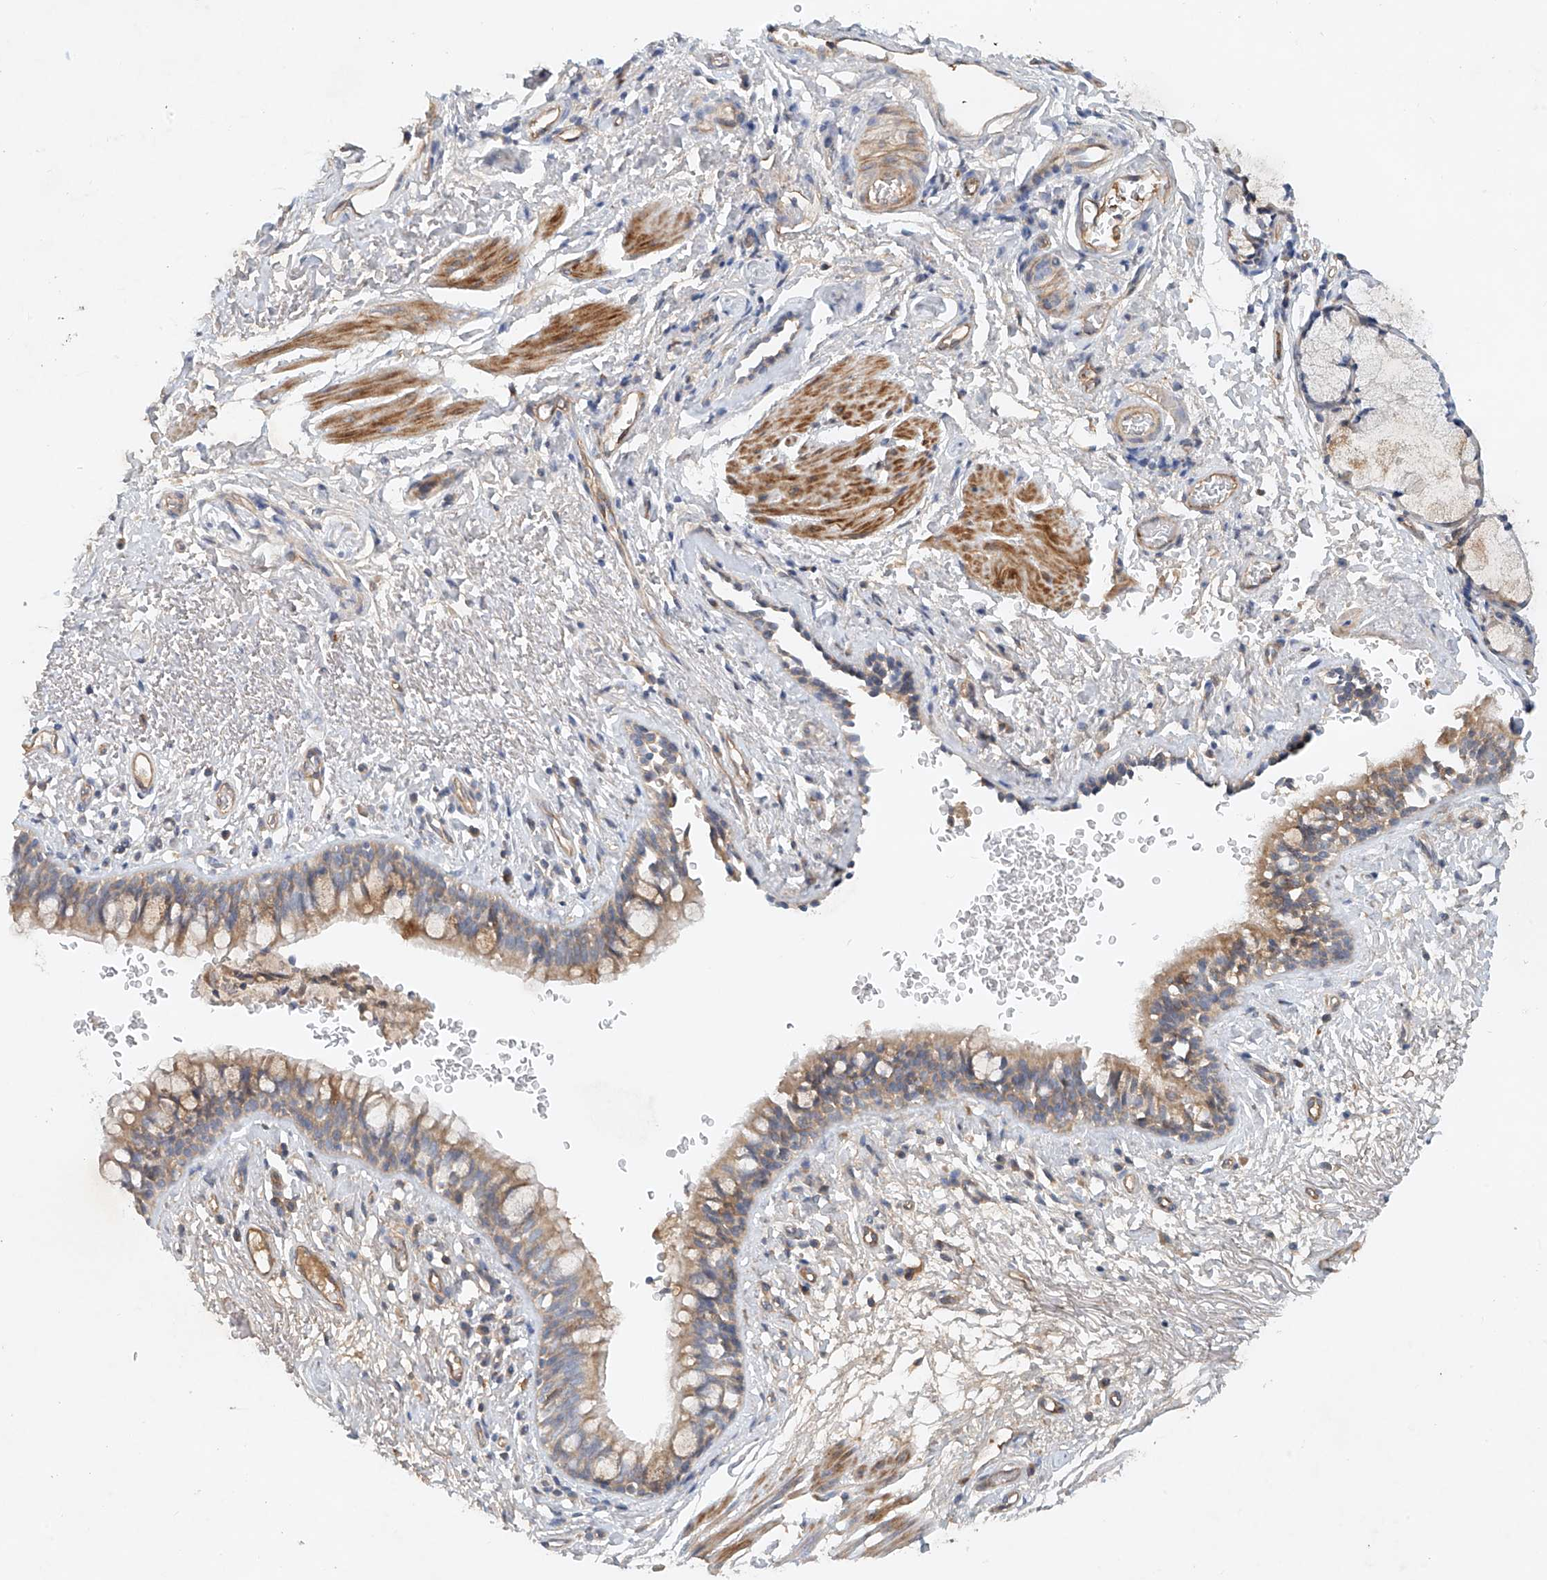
{"staining": {"intensity": "weak", "quantity": ">75%", "location": "cytoplasmic/membranous"}, "tissue": "bronchus", "cell_type": "Respiratory epithelial cells", "image_type": "normal", "snomed": [{"axis": "morphology", "description": "Normal tissue, NOS"}, {"axis": "topography", "description": "Cartilage tissue"}, {"axis": "topography", "description": "Bronchus"}], "caption": "IHC photomicrograph of benign bronchus: bronchus stained using immunohistochemistry (IHC) shows low levels of weak protein expression localized specifically in the cytoplasmic/membranous of respiratory epithelial cells, appearing as a cytoplasmic/membranous brown color.", "gene": "ENSG00000266202", "patient": {"sex": "female", "age": 36}}